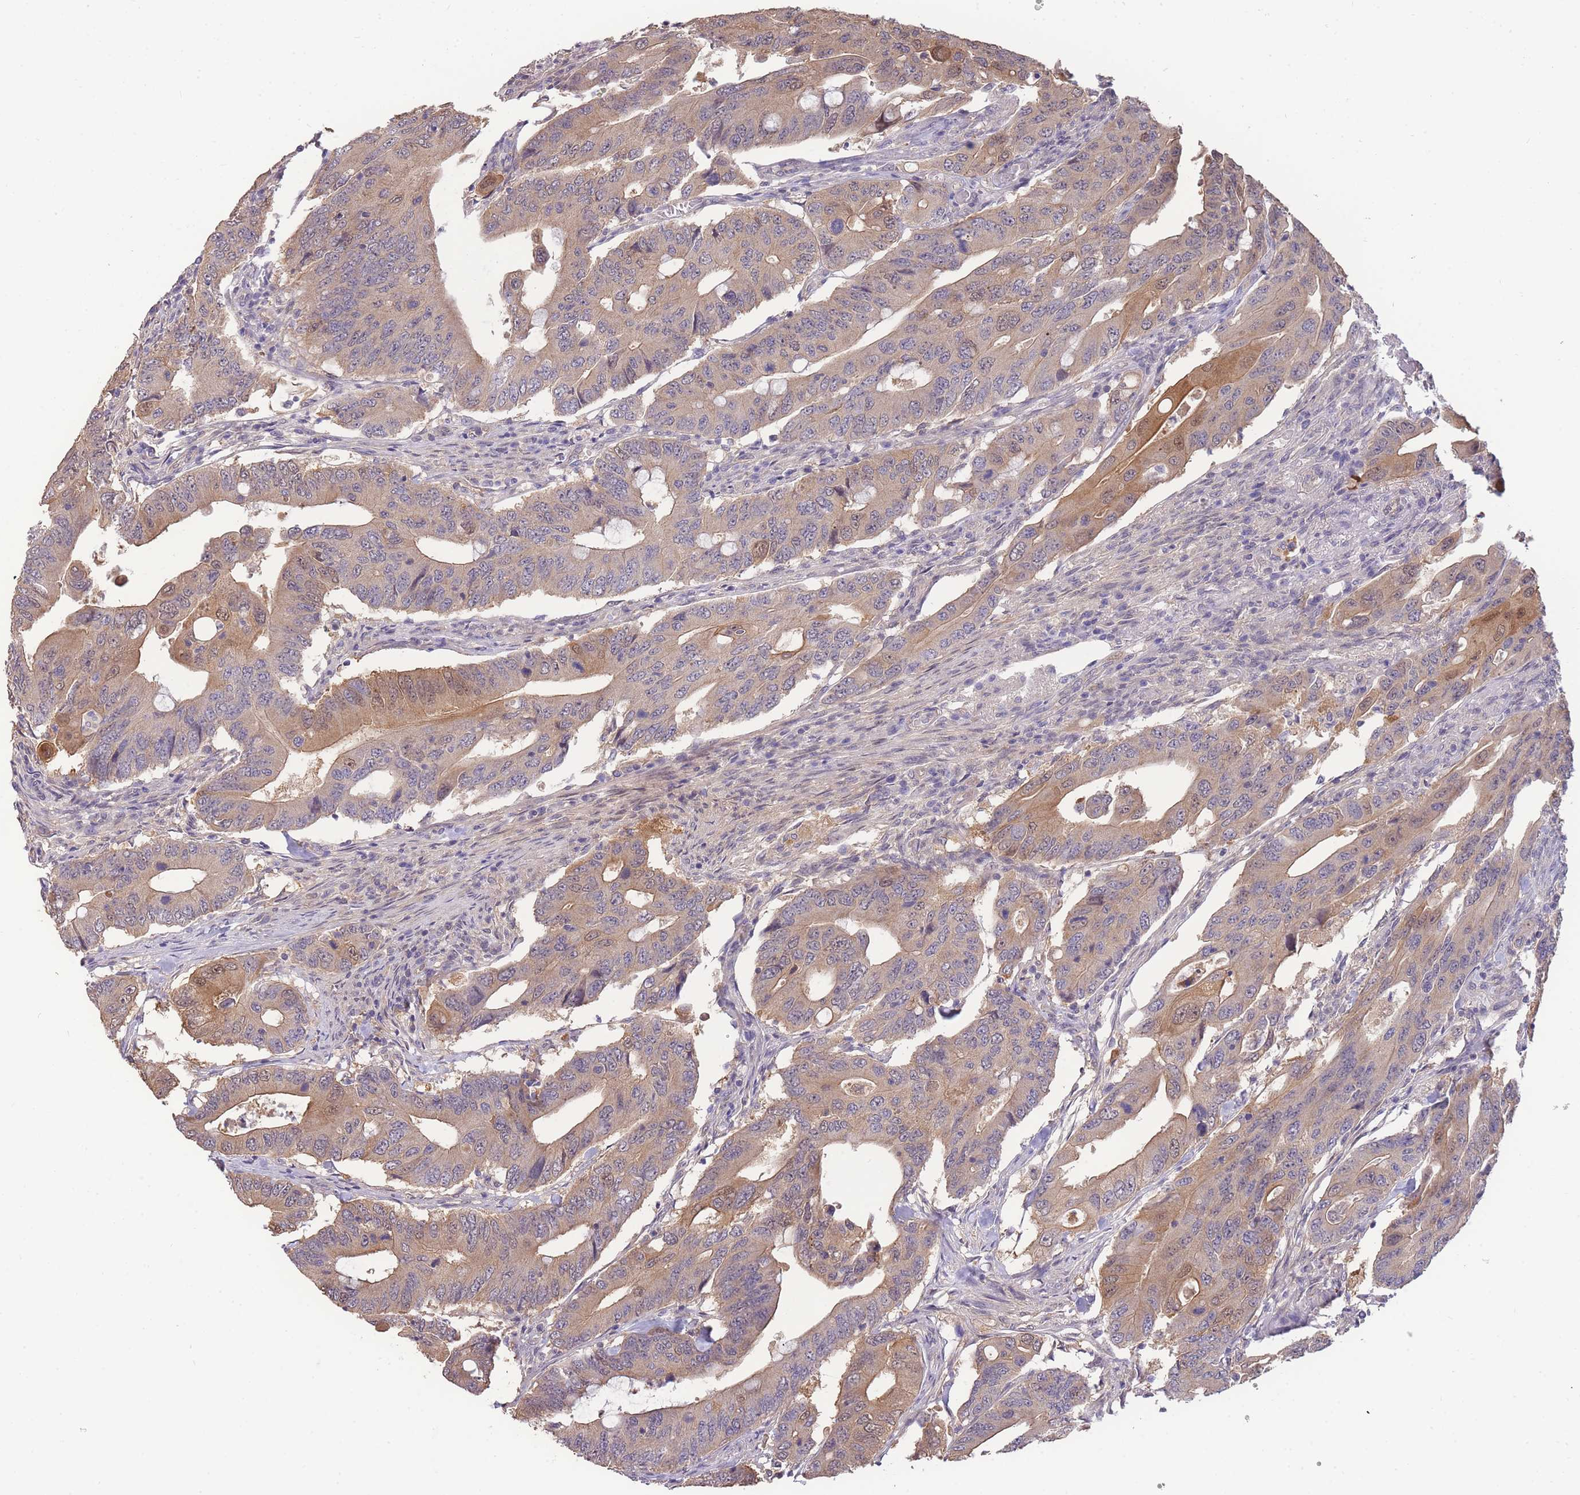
{"staining": {"intensity": "moderate", "quantity": "25%-75%", "location": "cytoplasmic/membranous,nuclear"}, "tissue": "colorectal cancer", "cell_type": "Tumor cells", "image_type": "cancer", "snomed": [{"axis": "morphology", "description": "Adenocarcinoma, NOS"}, {"axis": "topography", "description": "Colon"}], "caption": "Colorectal cancer (adenocarcinoma) tissue demonstrates moderate cytoplasmic/membranous and nuclear expression in approximately 25%-75% of tumor cells", "gene": "SMC6", "patient": {"sex": "male", "age": 71}}